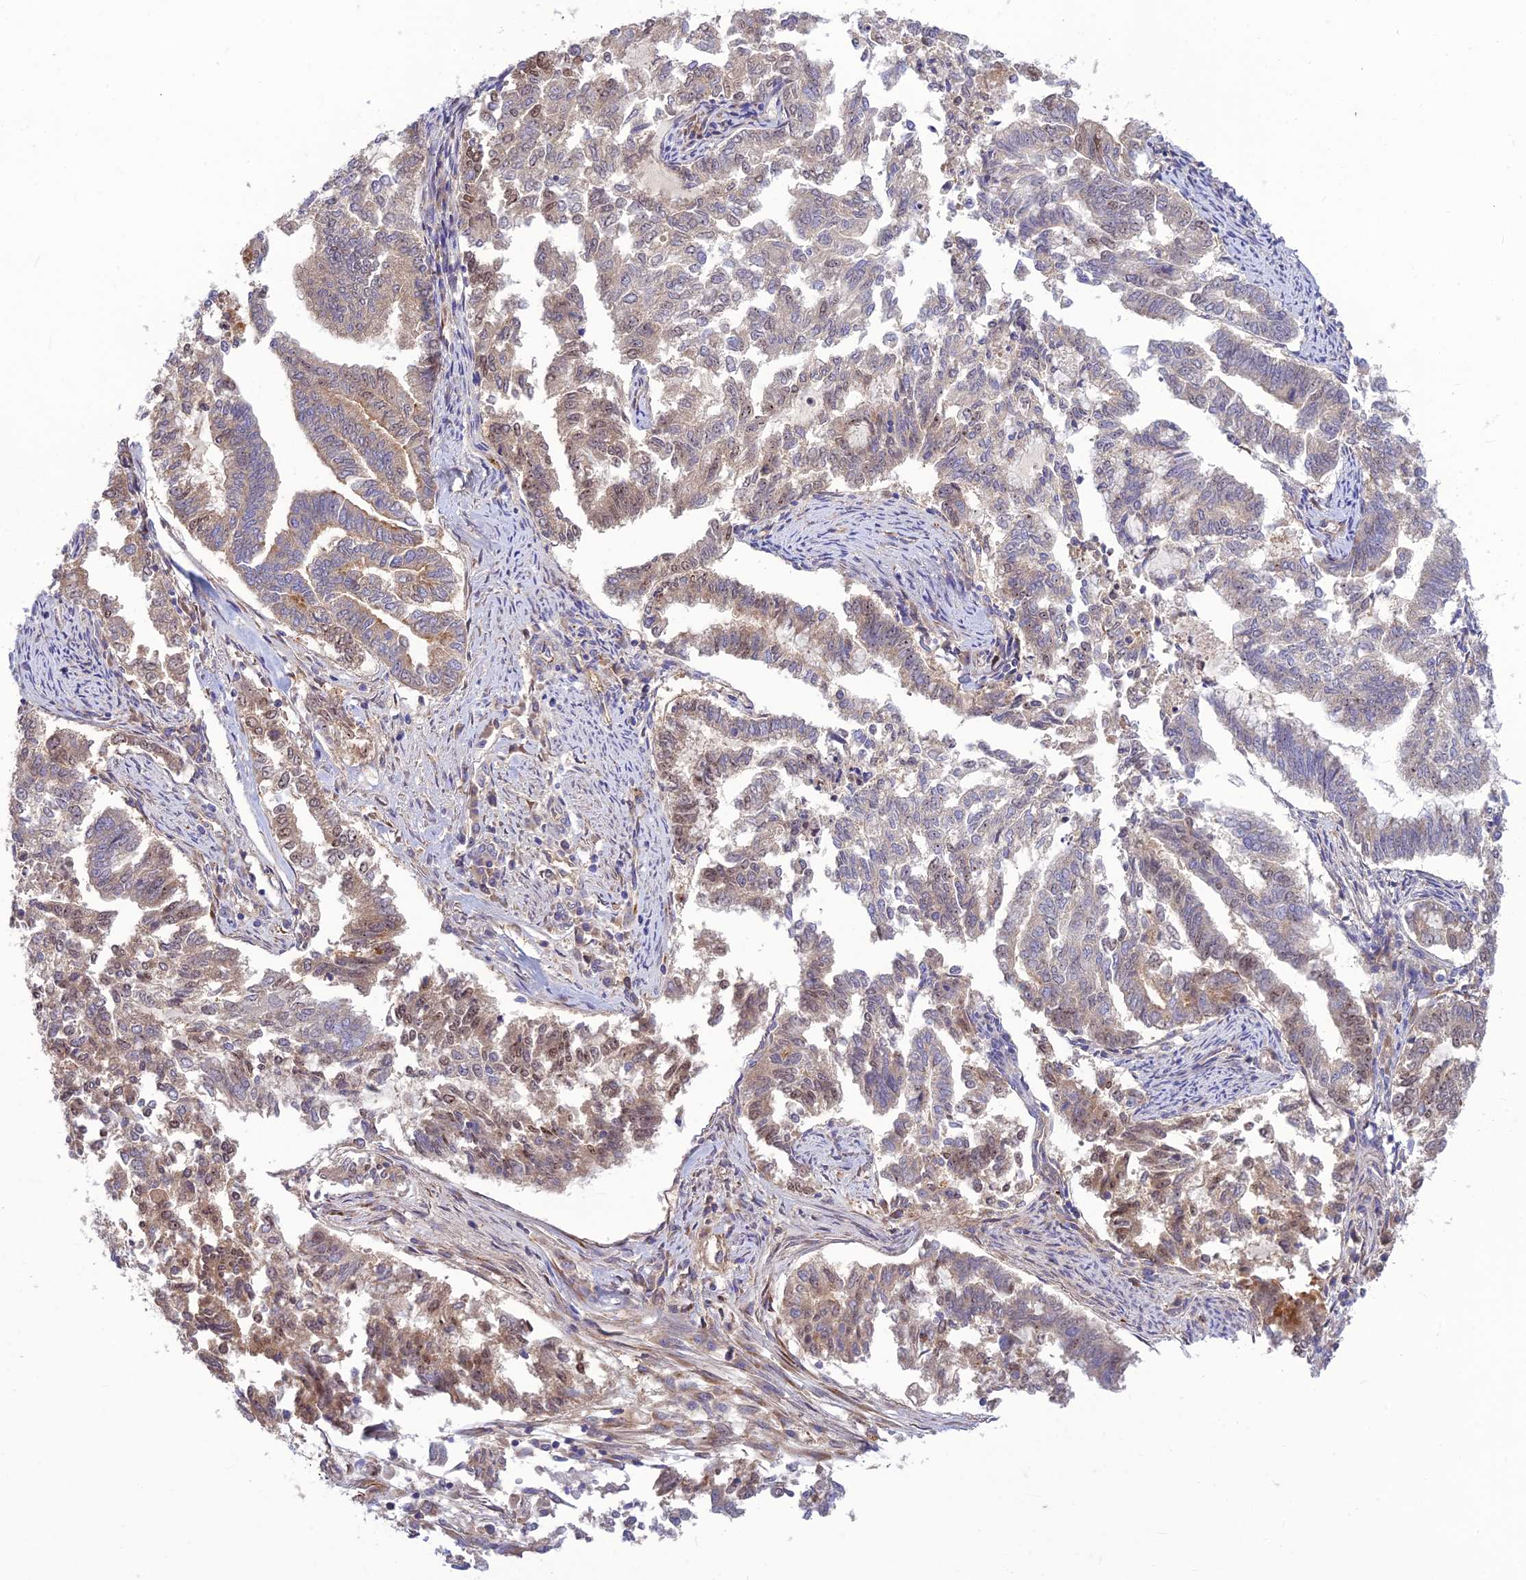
{"staining": {"intensity": "moderate", "quantity": "<25%", "location": "nuclear"}, "tissue": "endometrial cancer", "cell_type": "Tumor cells", "image_type": "cancer", "snomed": [{"axis": "morphology", "description": "Adenocarcinoma, NOS"}, {"axis": "topography", "description": "Endometrium"}], "caption": "This histopathology image exhibits immunohistochemistry (IHC) staining of endometrial cancer, with low moderate nuclear staining in about <25% of tumor cells.", "gene": "ST8SIA5", "patient": {"sex": "female", "age": 79}}